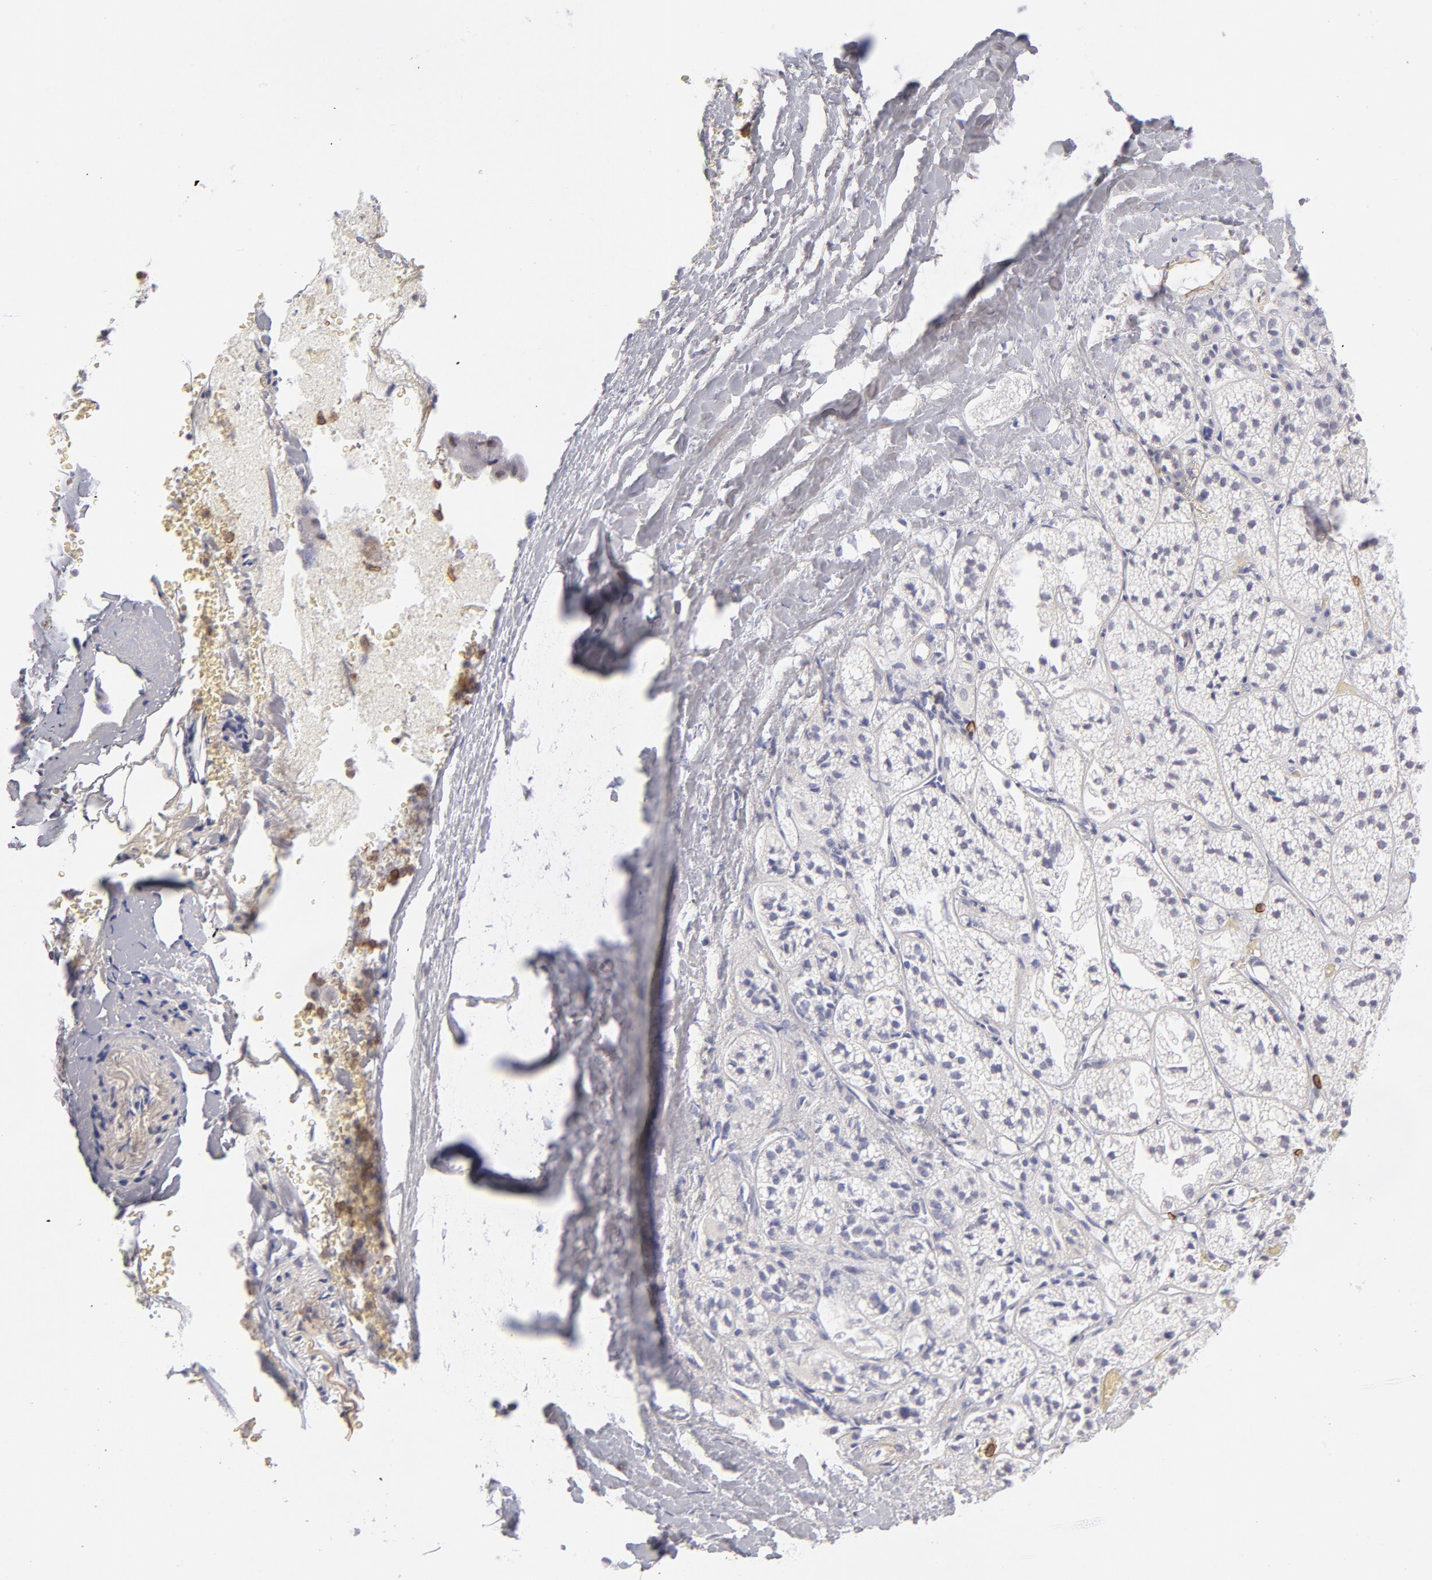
{"staining": {"intensity": "weak", "quantity": "<25%", "location": "nuclear"}, "tissue": "adrenal gland", "cell_type": "Glandular cells", "image_type": "normal", "snomed": [{"axis": "morphology", "description": "Normal tissue, NOS"}, {"axis": "topography", "description": "Adrenal gland"}], "caption": "This is a micrograph of immunohistochemistry staining of benign adrenal gland, which shows no staining in glandular cells. (Brightfield microscopy of DAB immunohistochemistry (IHC) at high magnification).", "gene": "LTB4R", "patient": {"sex": "female", "age": 71}}